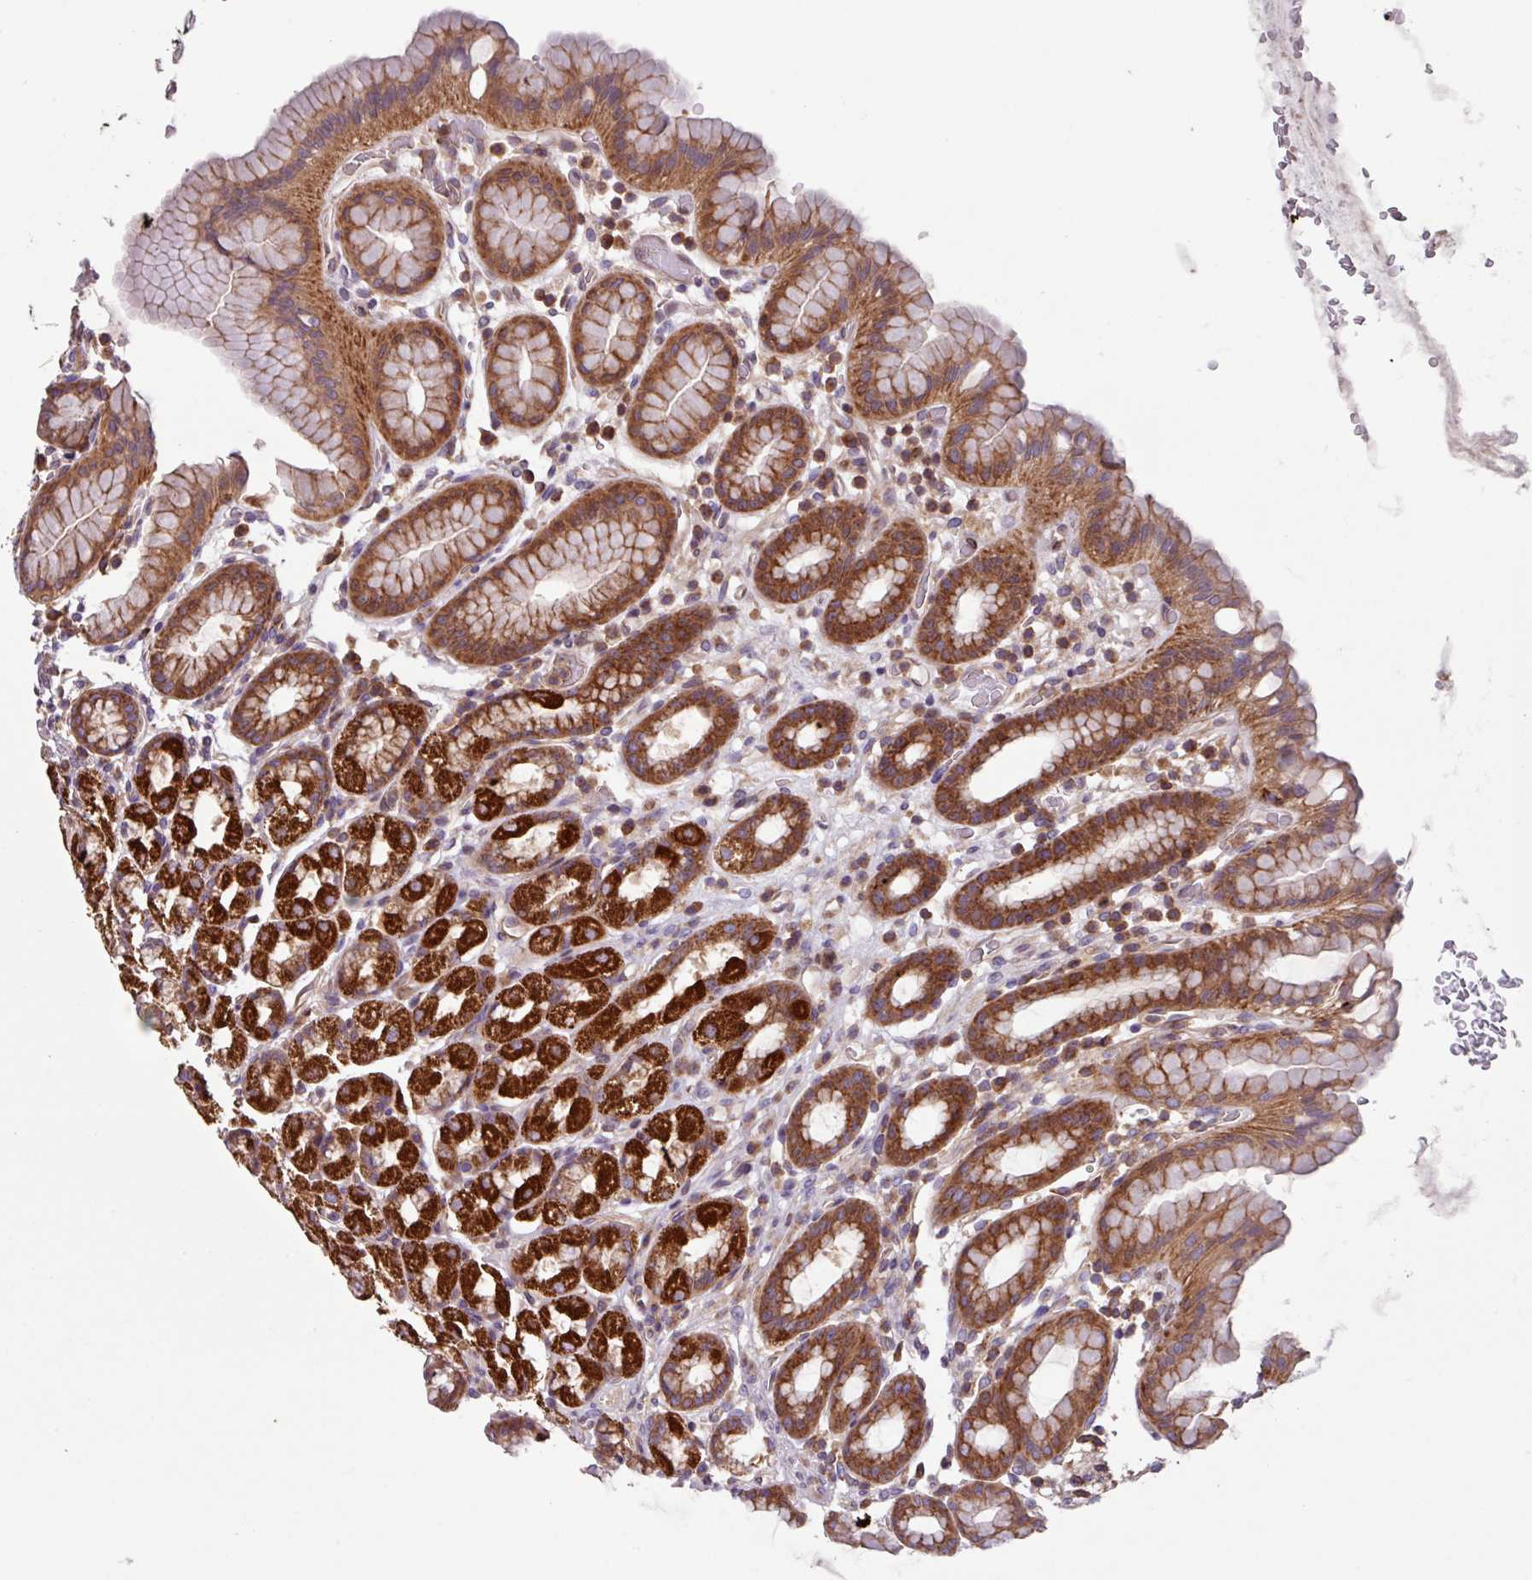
{"staining": {"intensity": "strong", "quantity": ">75%", "location": "cytoplasmic/membranous"}, "tissue": "stomach", "cell_type": "Glandular cells", "image_type": "normal", "snomed": [{"axis": "morphology", "description": "Normal tissue, NOS"}, {"axis": "topography", "description": "Stomach, upper"}, {"axis": "topography", "description": "Stomach, lower"}, {"axis": "topography", "description": "Small intestine"}], "caption": "A high-resolution micrograph shows immunohistochemistry (IHC) staining of normal stomach, which reveals strong cytoplasmic/membranous expression in about >75% of glandular cells.", "gene": "PLEKHD1", "patient": {"sex": "male", "age": 68}}